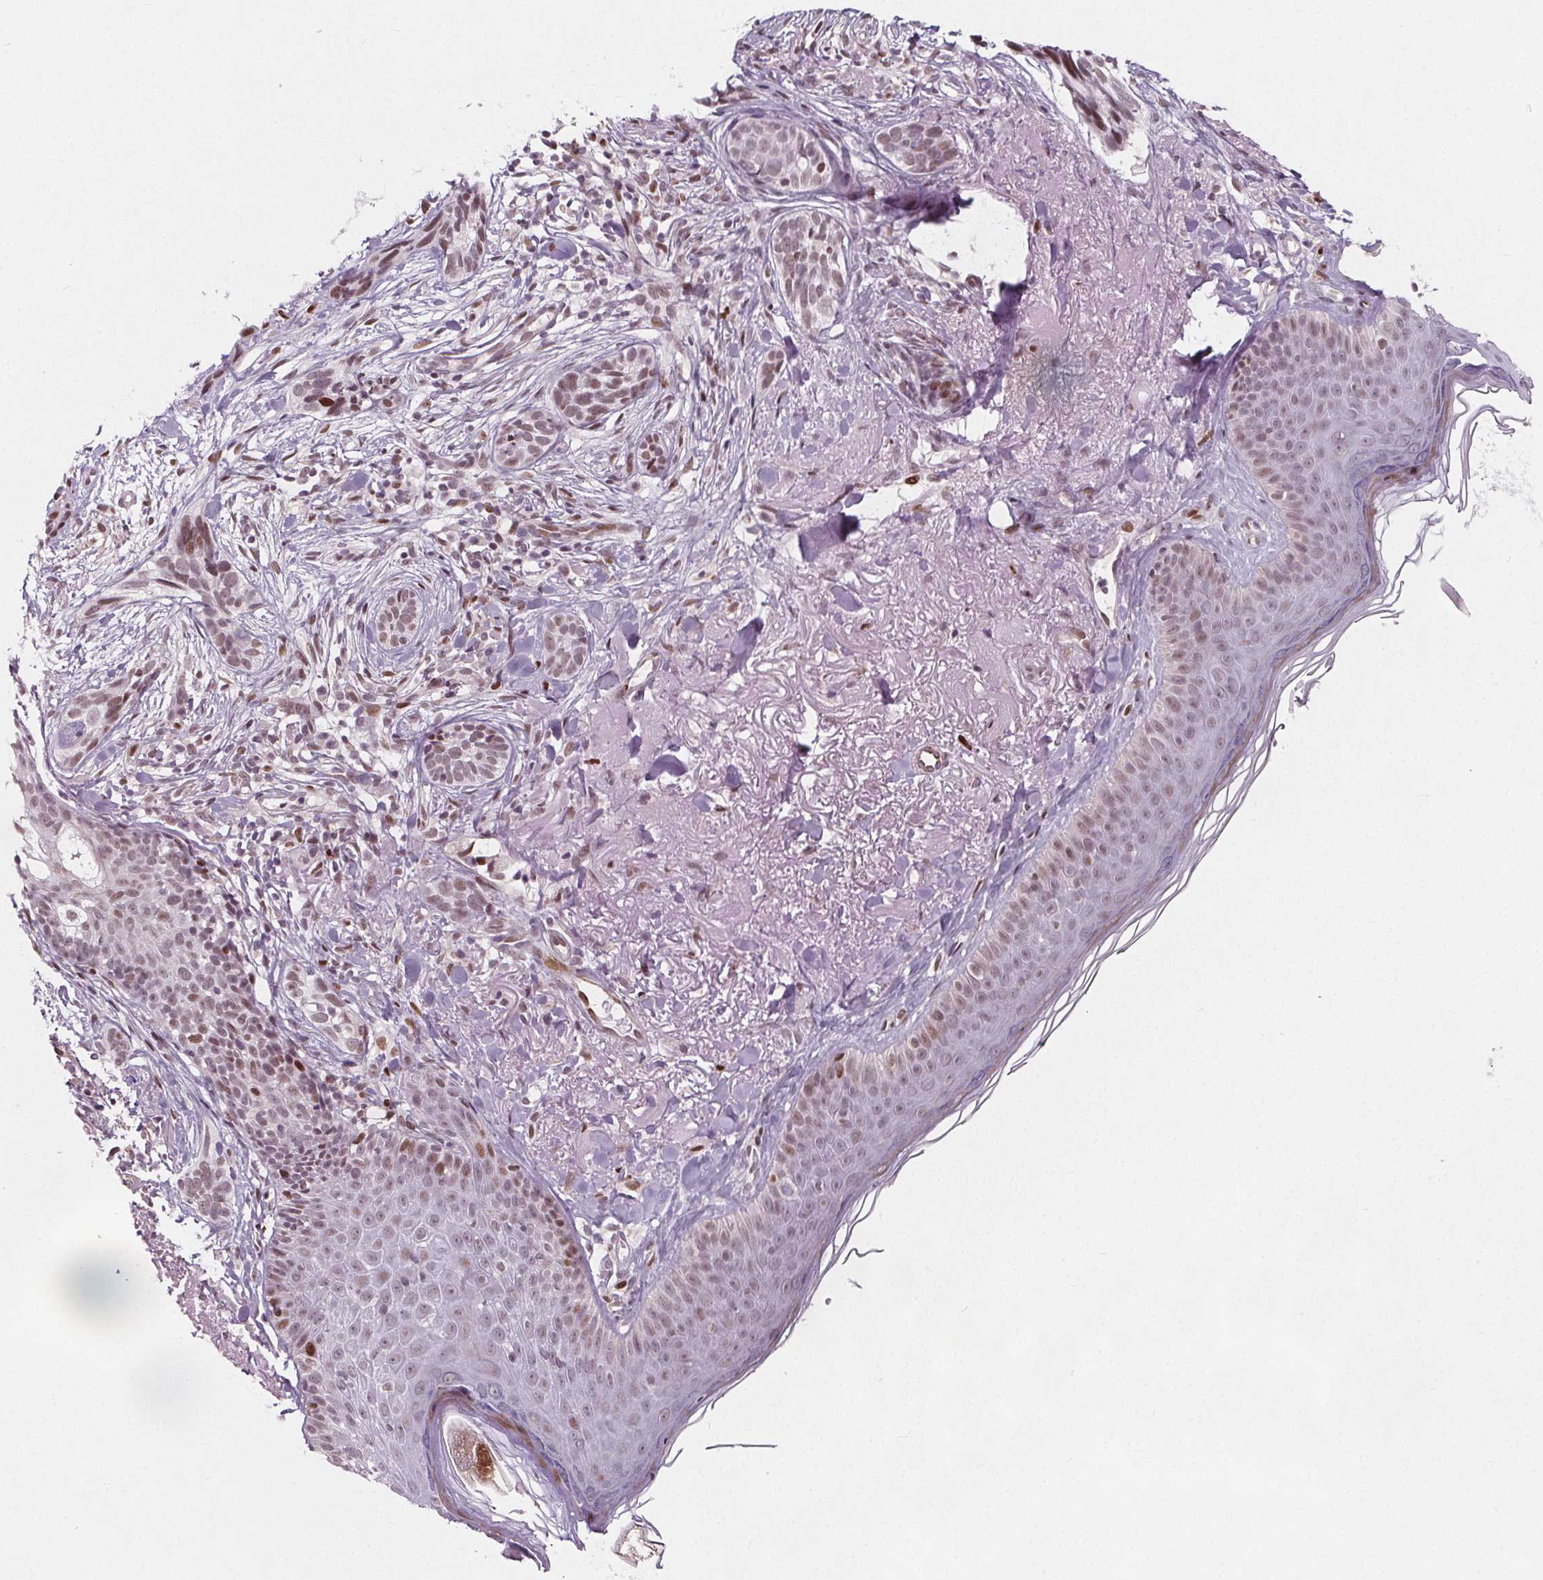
{"staining": {"intensity": "weak", "quantity": ">75%", "location": "nuclear"}, "tissue": "skin cancer", "cell_type": "Tumor cells", "image_type": "cancer", "snomed": [{"axis": "morphology", "description": "Basal cell carcinoma"}, {"axis": "morphology", "description": "BCC, high aggressive"}, {"axis": "topography", "description": "Skin"}], "caption": "Skin cancer was stained to show a protein in brown. There is low levels of weak nuclear staining in about >75% of tumor cells. The staining was performed using DAB (3,3'-diaminobenzidine) to visualize the protein expression in brown, while the nuclei were stained in blue with hematoxylin (Magnification: 20x).", "gene": "TAF6L", "patient": {"sex": "female", "age": 86}}